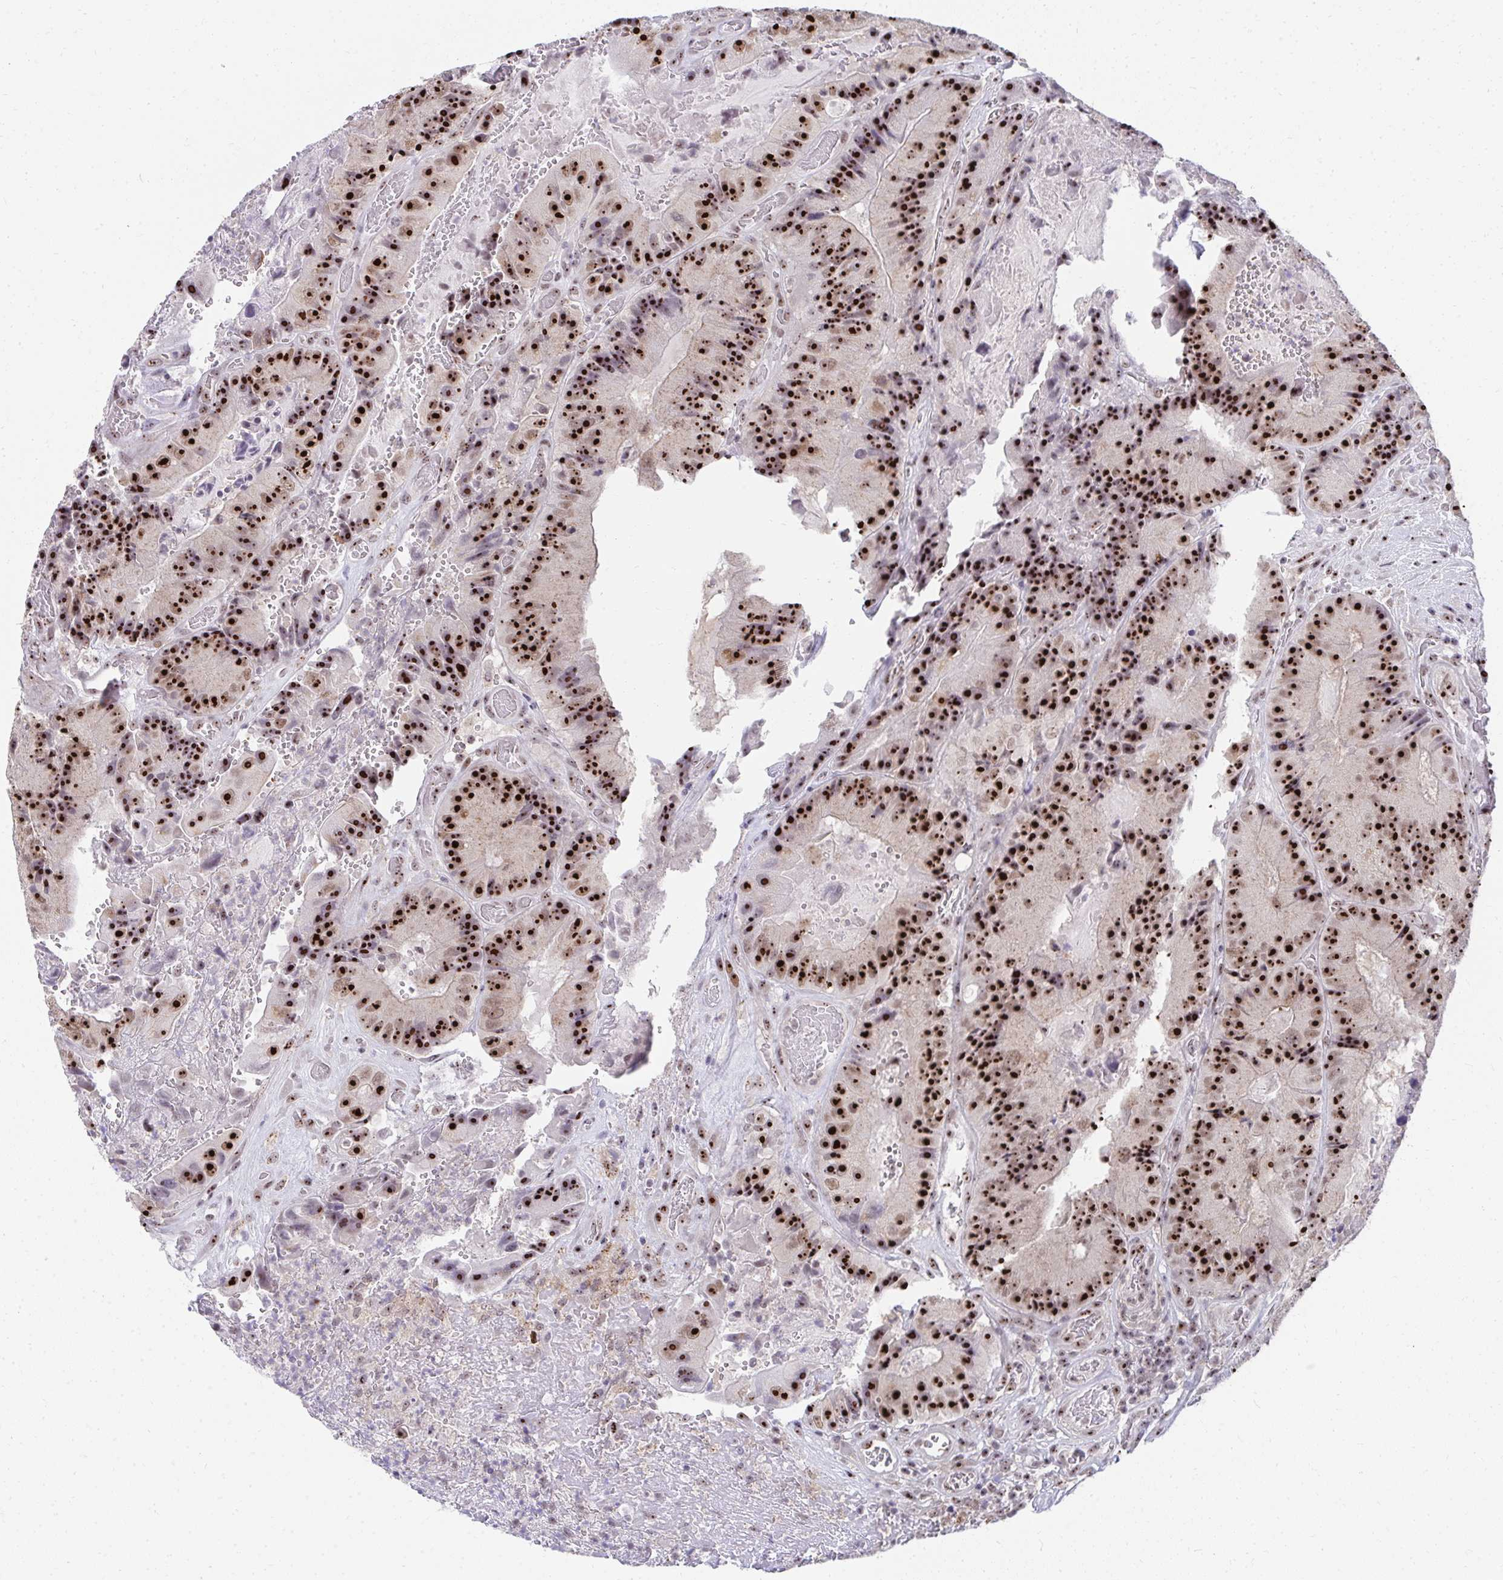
{"staining": {"intensity": "strong", "quantity": ">75%", "location": "nuclear"}, "tissue": "colorectal cancer", "cell_type": "Tumor cells", "image_type": "cancer", "snomed": [{"axis": "morphology", "description": "Adenocarcinoma, NOS"}, {"axis": "topography", "description": "Colon"}], "caption": "Immunohistochemistry (IHC) staining of adenocarcinoma (colorectal), which displays high levels of strong nuclear expression in about >75% of tumor cells indicating strong nuclear protein staining. The staining was performed using DAB (brown) for protein detection and nuclei were counterstained in hematoxylin (blue).", "gene": "HIRA", "patient": {"sex": "female", "age": 86}}